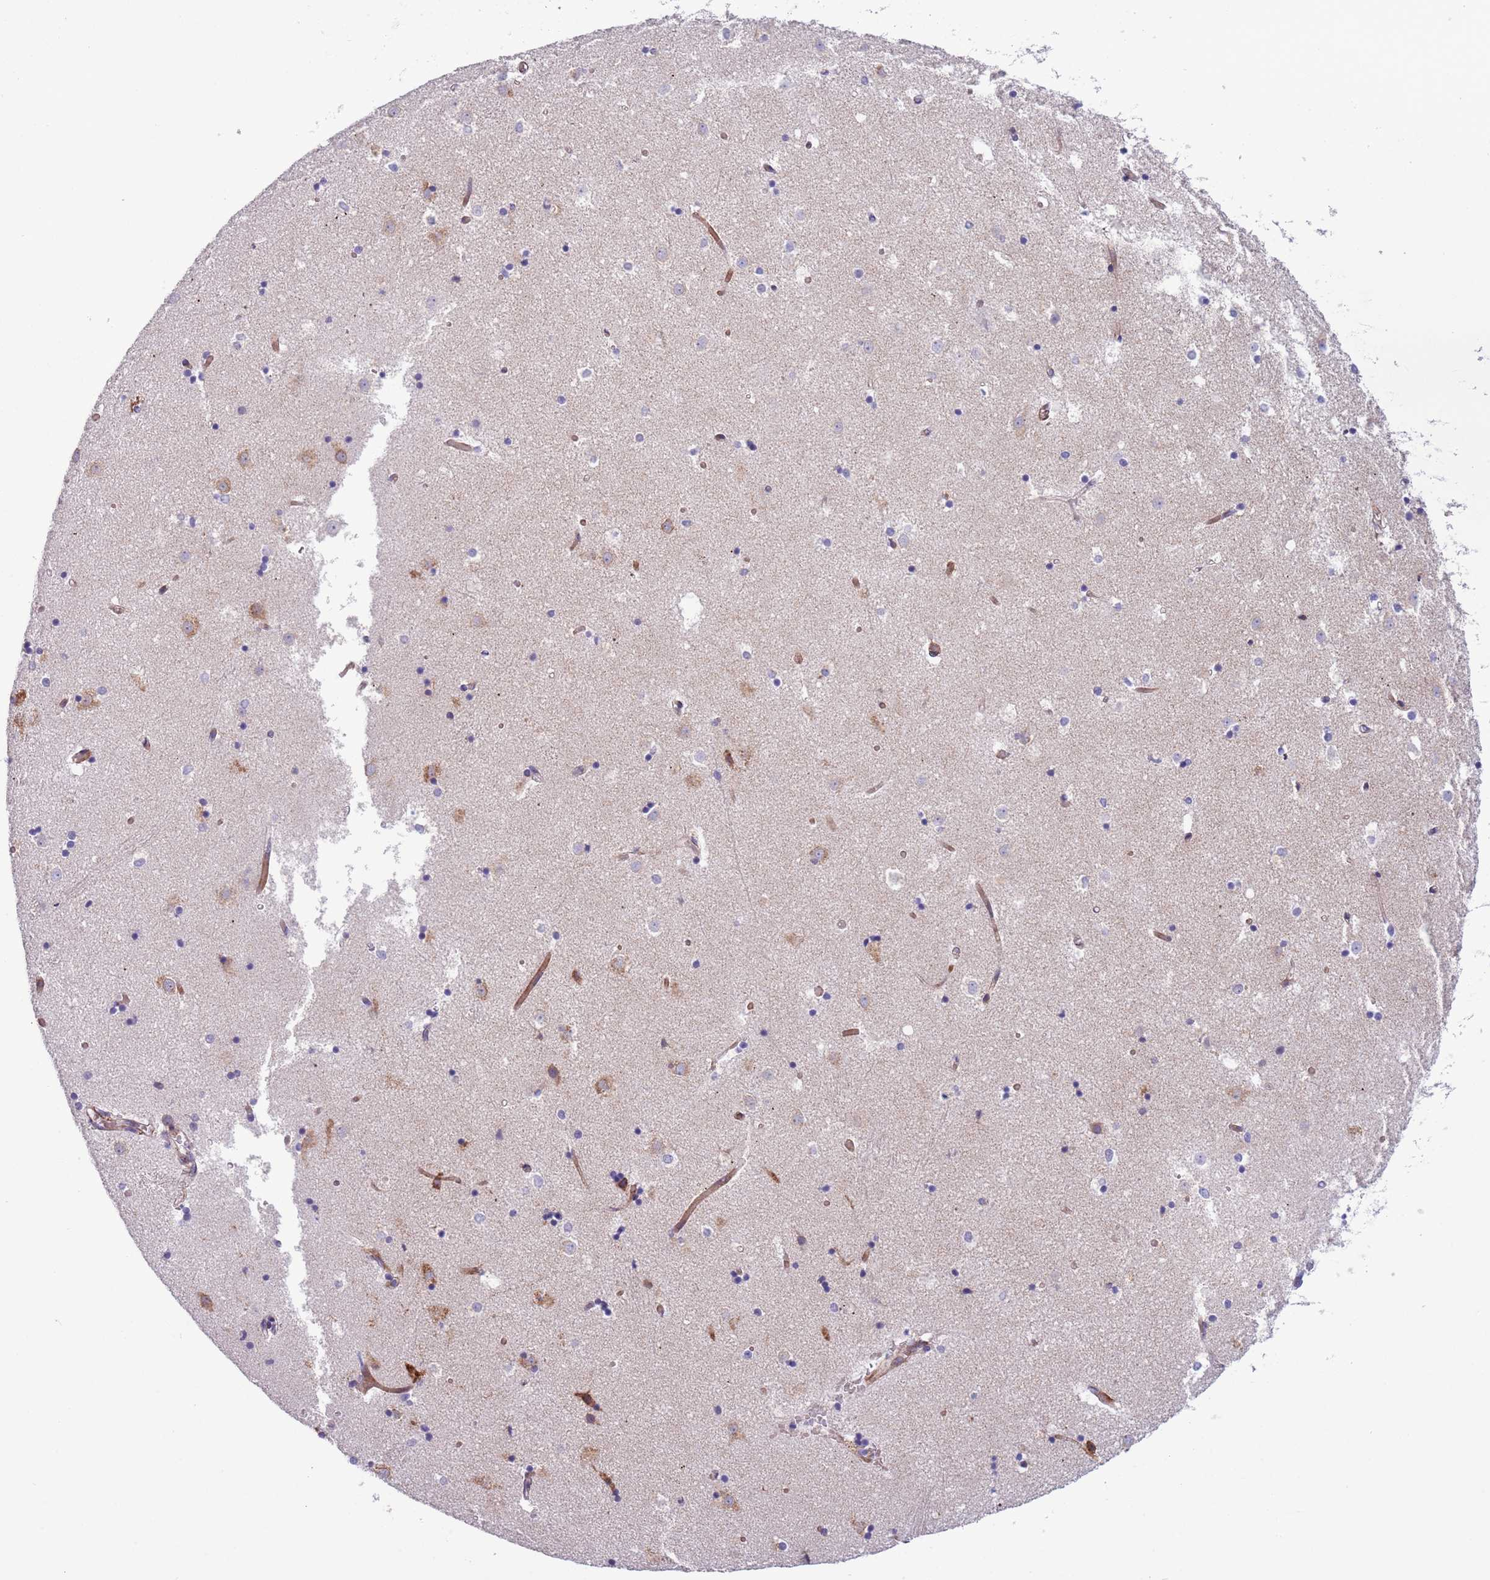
{"staining": {"intensity": "negative", "quantity": "none", "location": "none"}, "tissue": "caudate", "cell_type": "Glial cells", "image_type": "normal", "snomed": [{"axis": "morphology", "description": "Normal tissue, NOS"}, {"axis": "topography", "description": "Lateral ventricle wall"}], "caption": "Unremarkable caudate was stained to show a protein in brown. There is no significant staining in glial cells. (DAB (3,3'-diaminobenzidine) immunohistochemistry (IHC) visualized using brightfield microscopy, high magnification).", "gene": "MRPL32", "patient": {"sex": "female", "age": 52}}